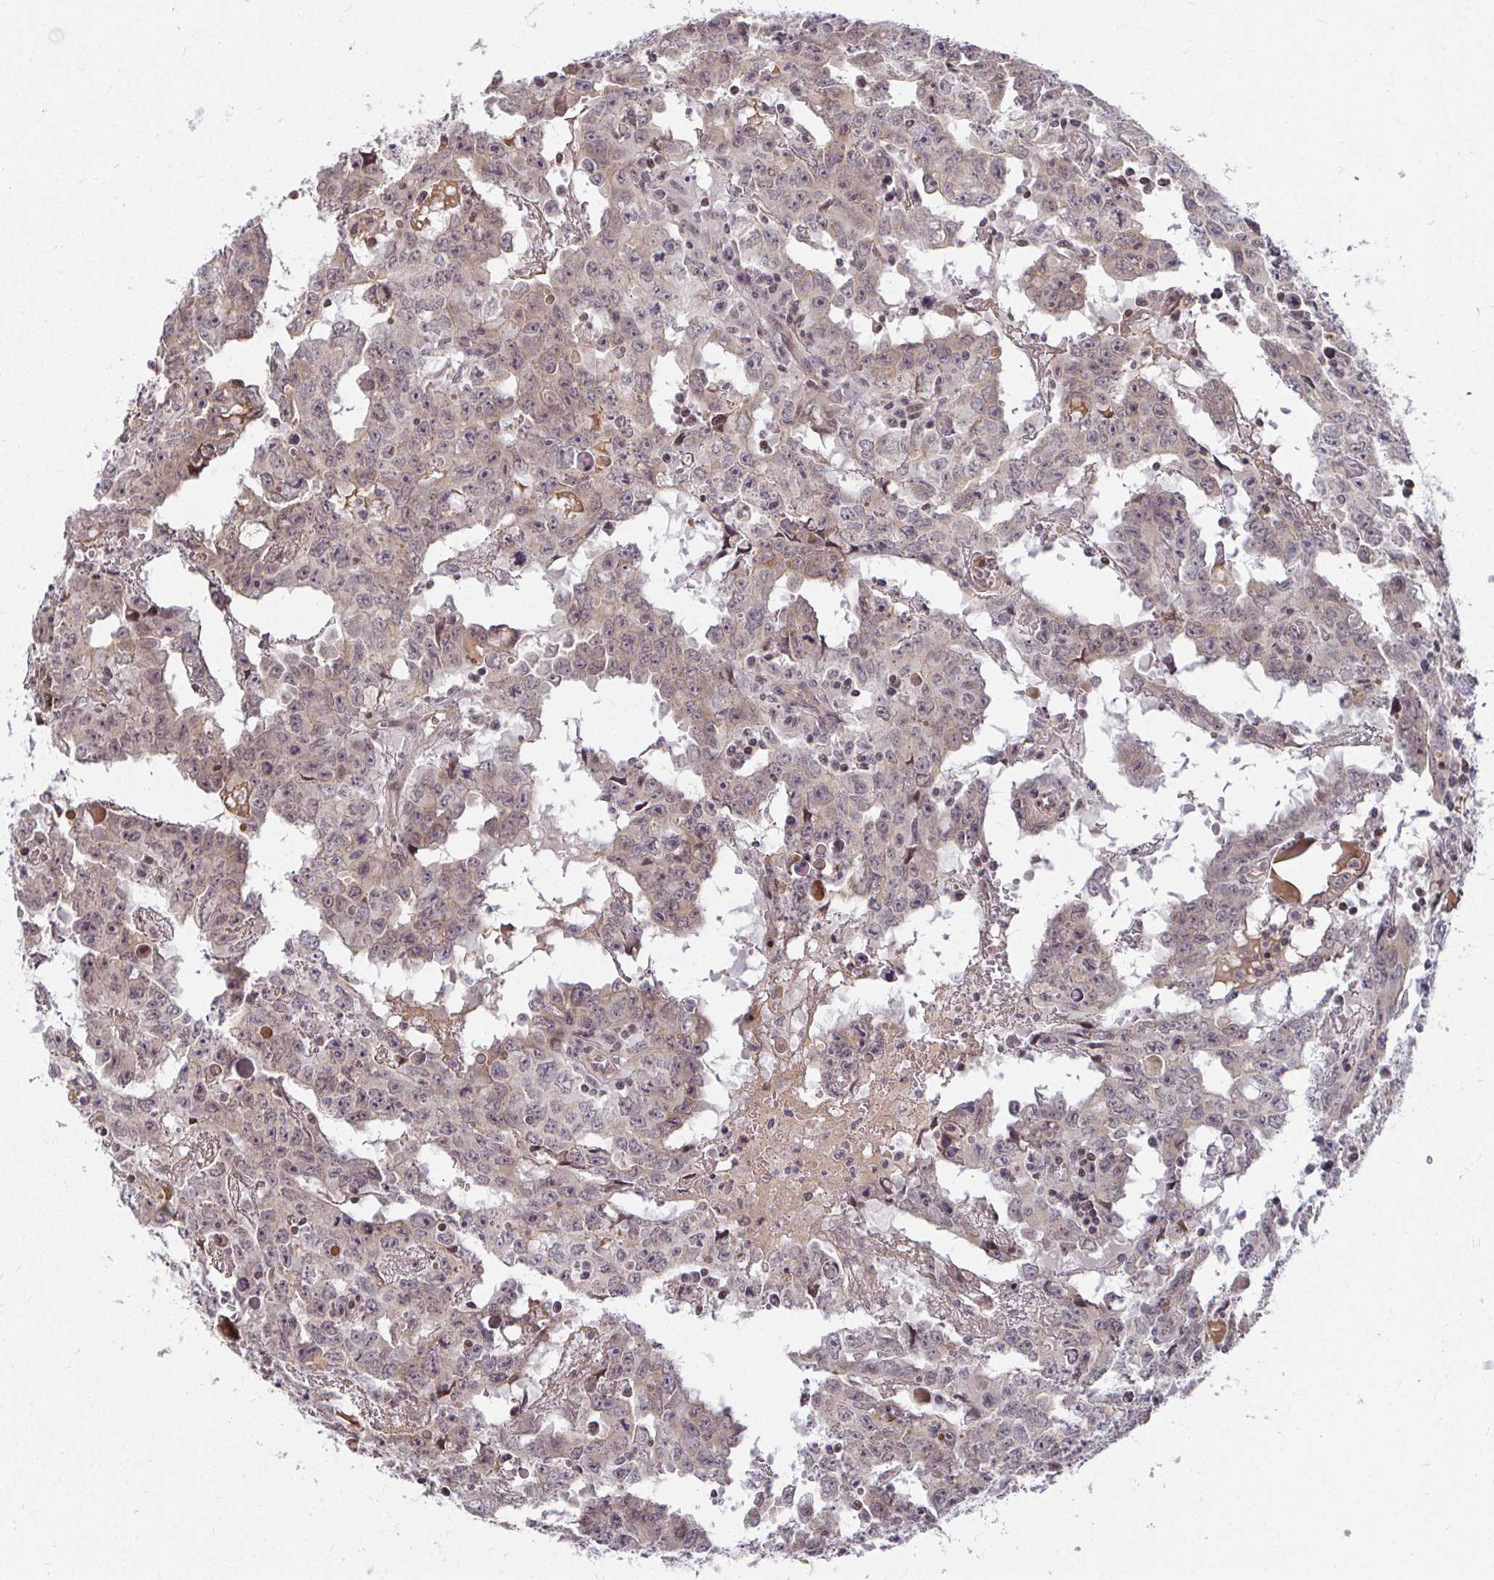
{"staining": {"intensity": "weak", "quantity": "25%-75%", "location": "cytoplasmic/membranous,nuclear"}, "tissue": "testis cancer", "cell_type": "Tumor cells", "image_type": "cancer", "snomed": [{"axis": "morphology", "description": "Carcinoma, Embryonal, NOS"}, {"axis": "topography", "description": "Testis"}], "caption": "Testis cancer stained with immunohistochemistry (IHC) shows weak cytoplasmic/membranous and nuclear expression in about 25%-75% of tumor cells. (IHC, brightfield microscopy, high magnification).", "gene": "ANK3", "patient": {"sex": "male", "age": 22}}